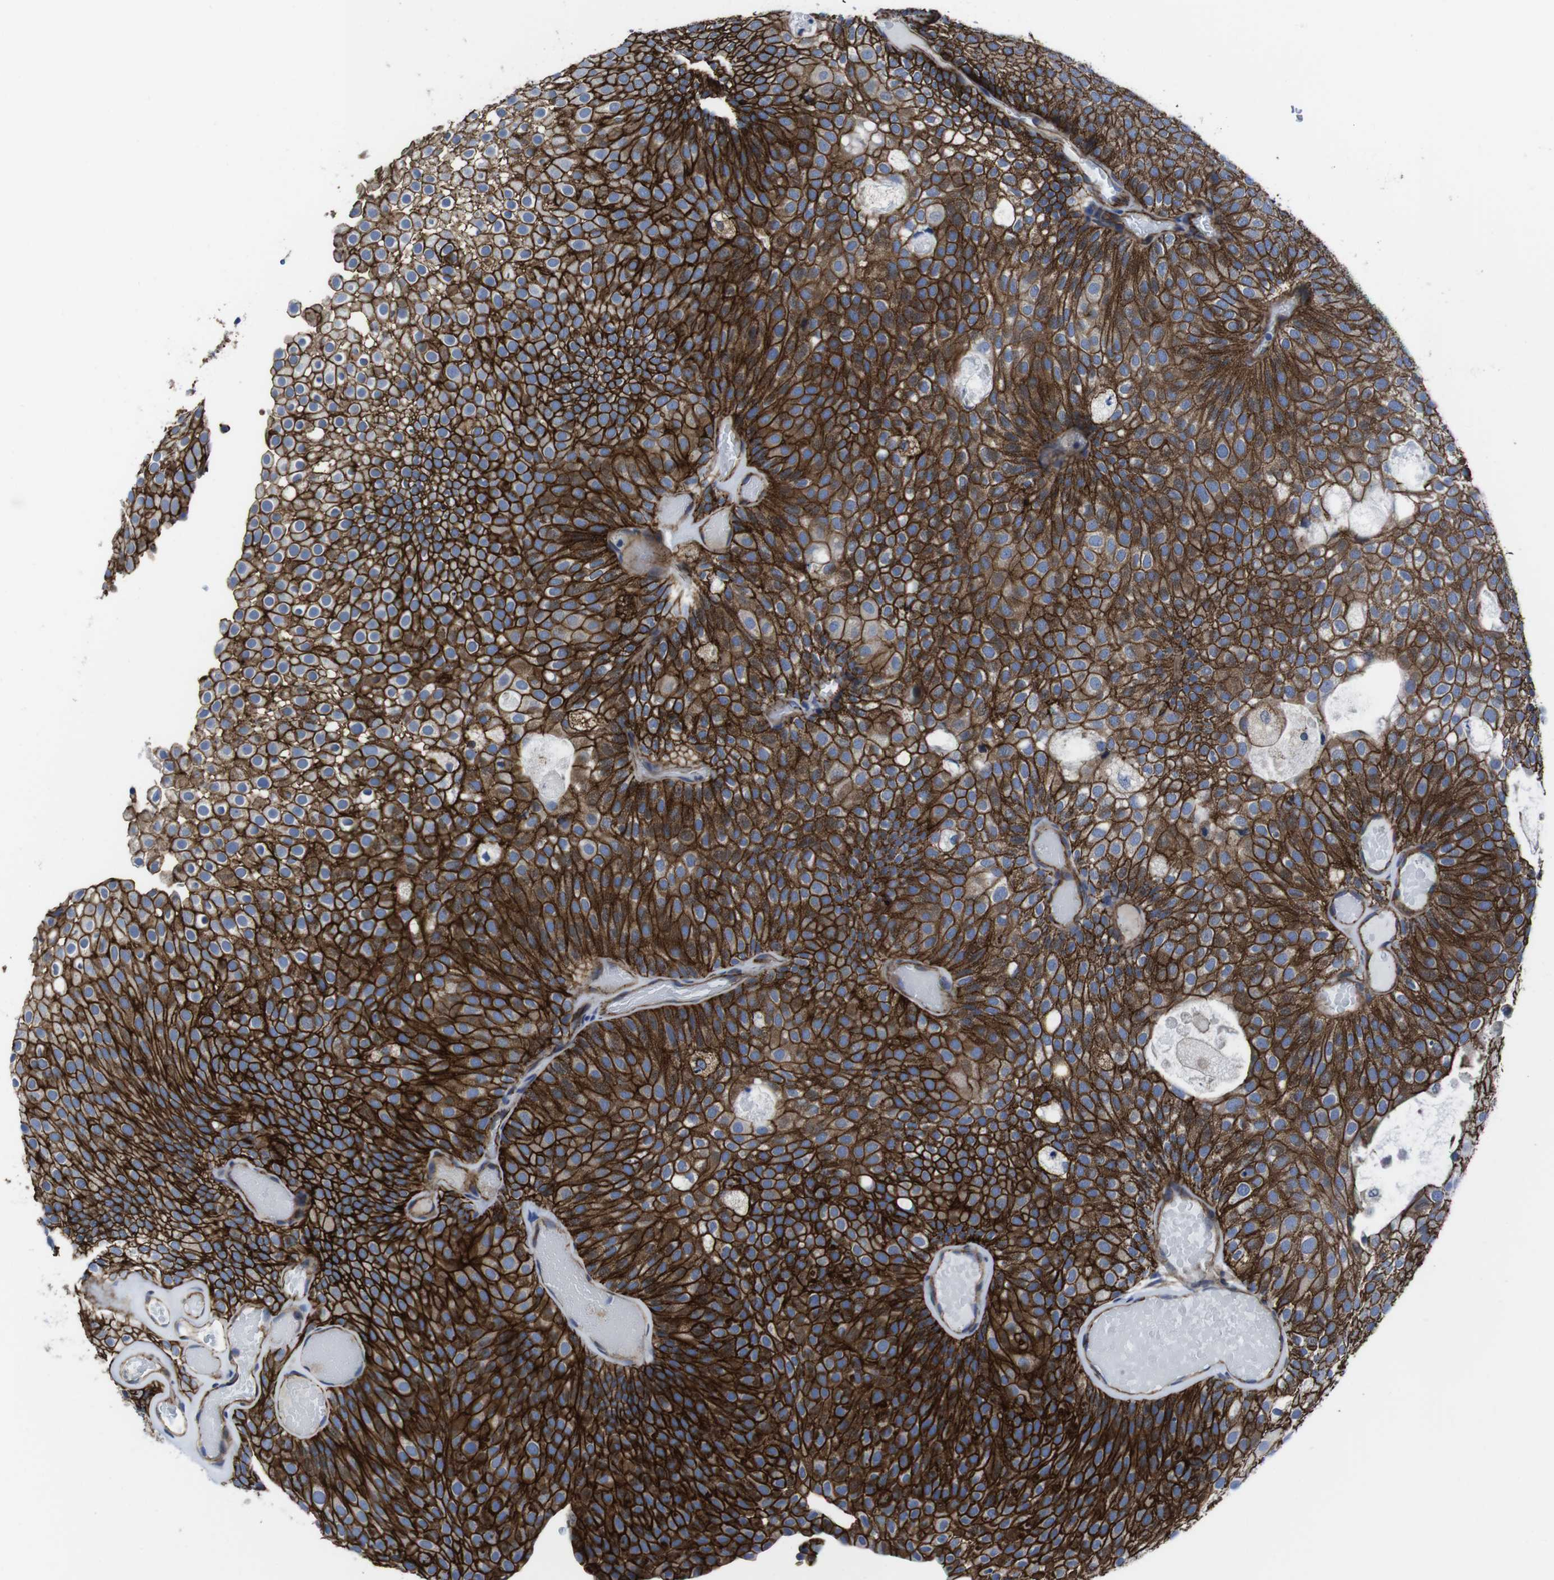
{"staining": {"intensity": "strong", "quantity": ">75%", "location": "cytoplasmic/membranous"}, "tissue": "urothelial cancer", "cell_type": "Tumor cells", "image_type": "cancer", "snomed": [{"axis": "morphology", "description": "Urothelial carcinoma, Low grade"}, {"axis": "topography", "description": "Urinary bladder"}], "caption": "Urothelial carcinoma (low-grade) stained with DAB IHC shows high levels of strong cytoplasmic/membranous expression in approximately >75% of tumor cells.", "gene": "NUMB", "patient": {"sex": "male", "age": 78}}